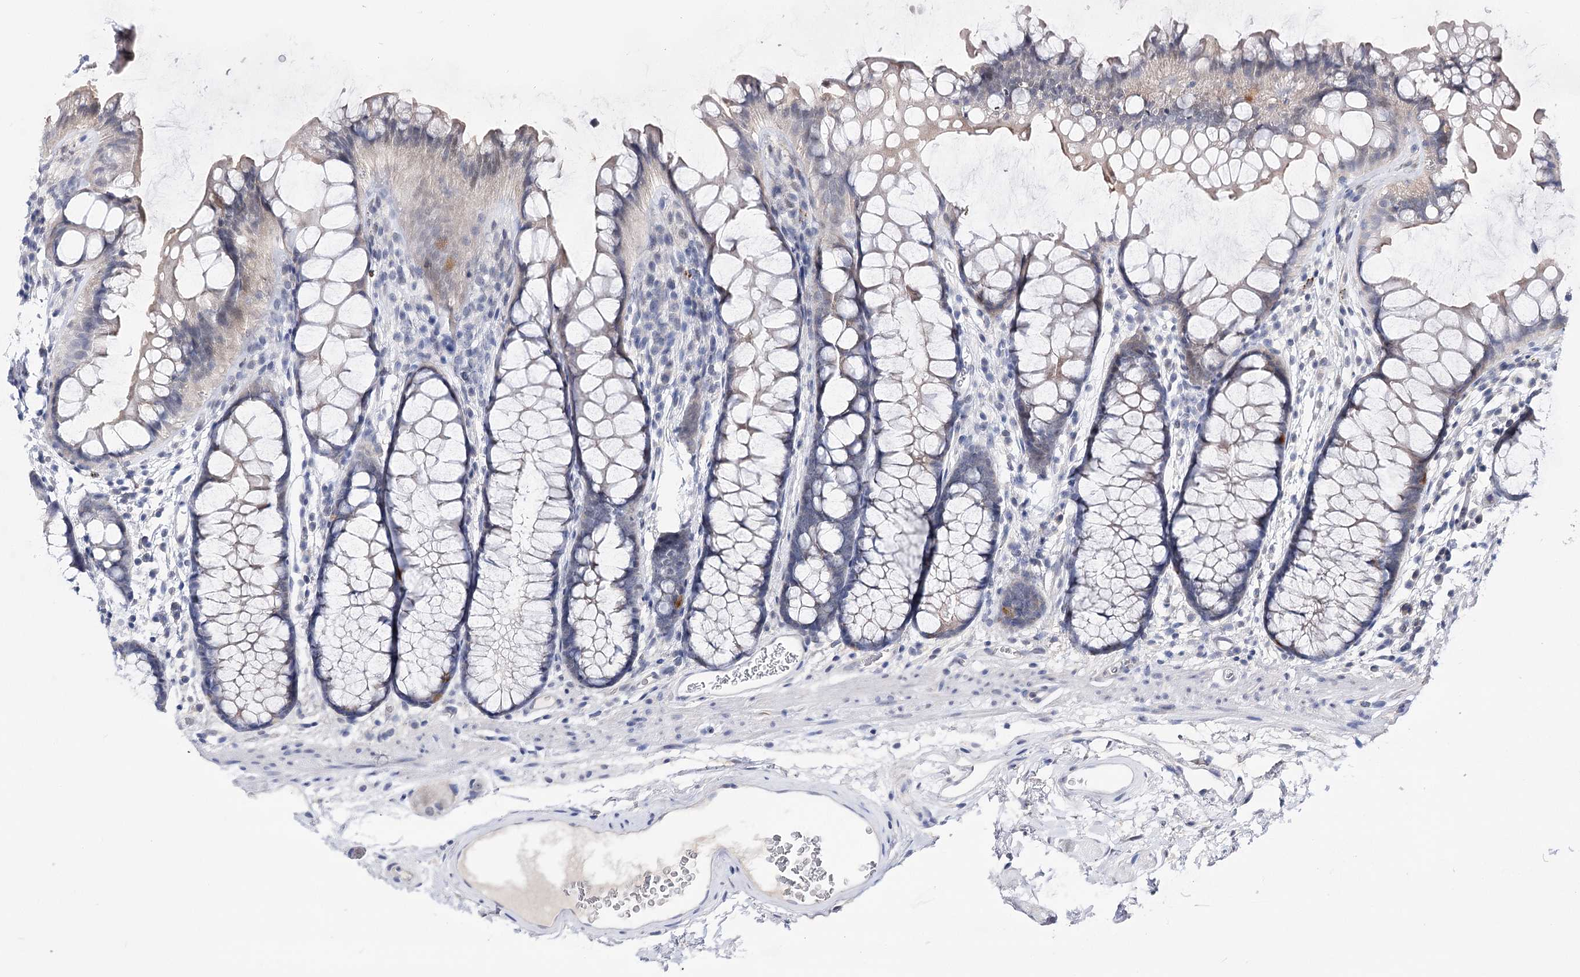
{"staining": {"intensity": "negative", "quantity": "none", "location": "none"}, "tissue": "colon", "cell_type": "Endothelial cells", "image_type": "normal", "snomed": [{"axis": "morphology", "description": "Normal tissue, NOS"}, {"axis": "topography", "description": "Colon"}], "caption": "Immunohistochemistry micrograph of normal colon: colon stained with DAB demonstrates no significant protein expression in endothelial cells.", "gene": "ATP10B", "patient": {"sex": "female", "age": 82}}